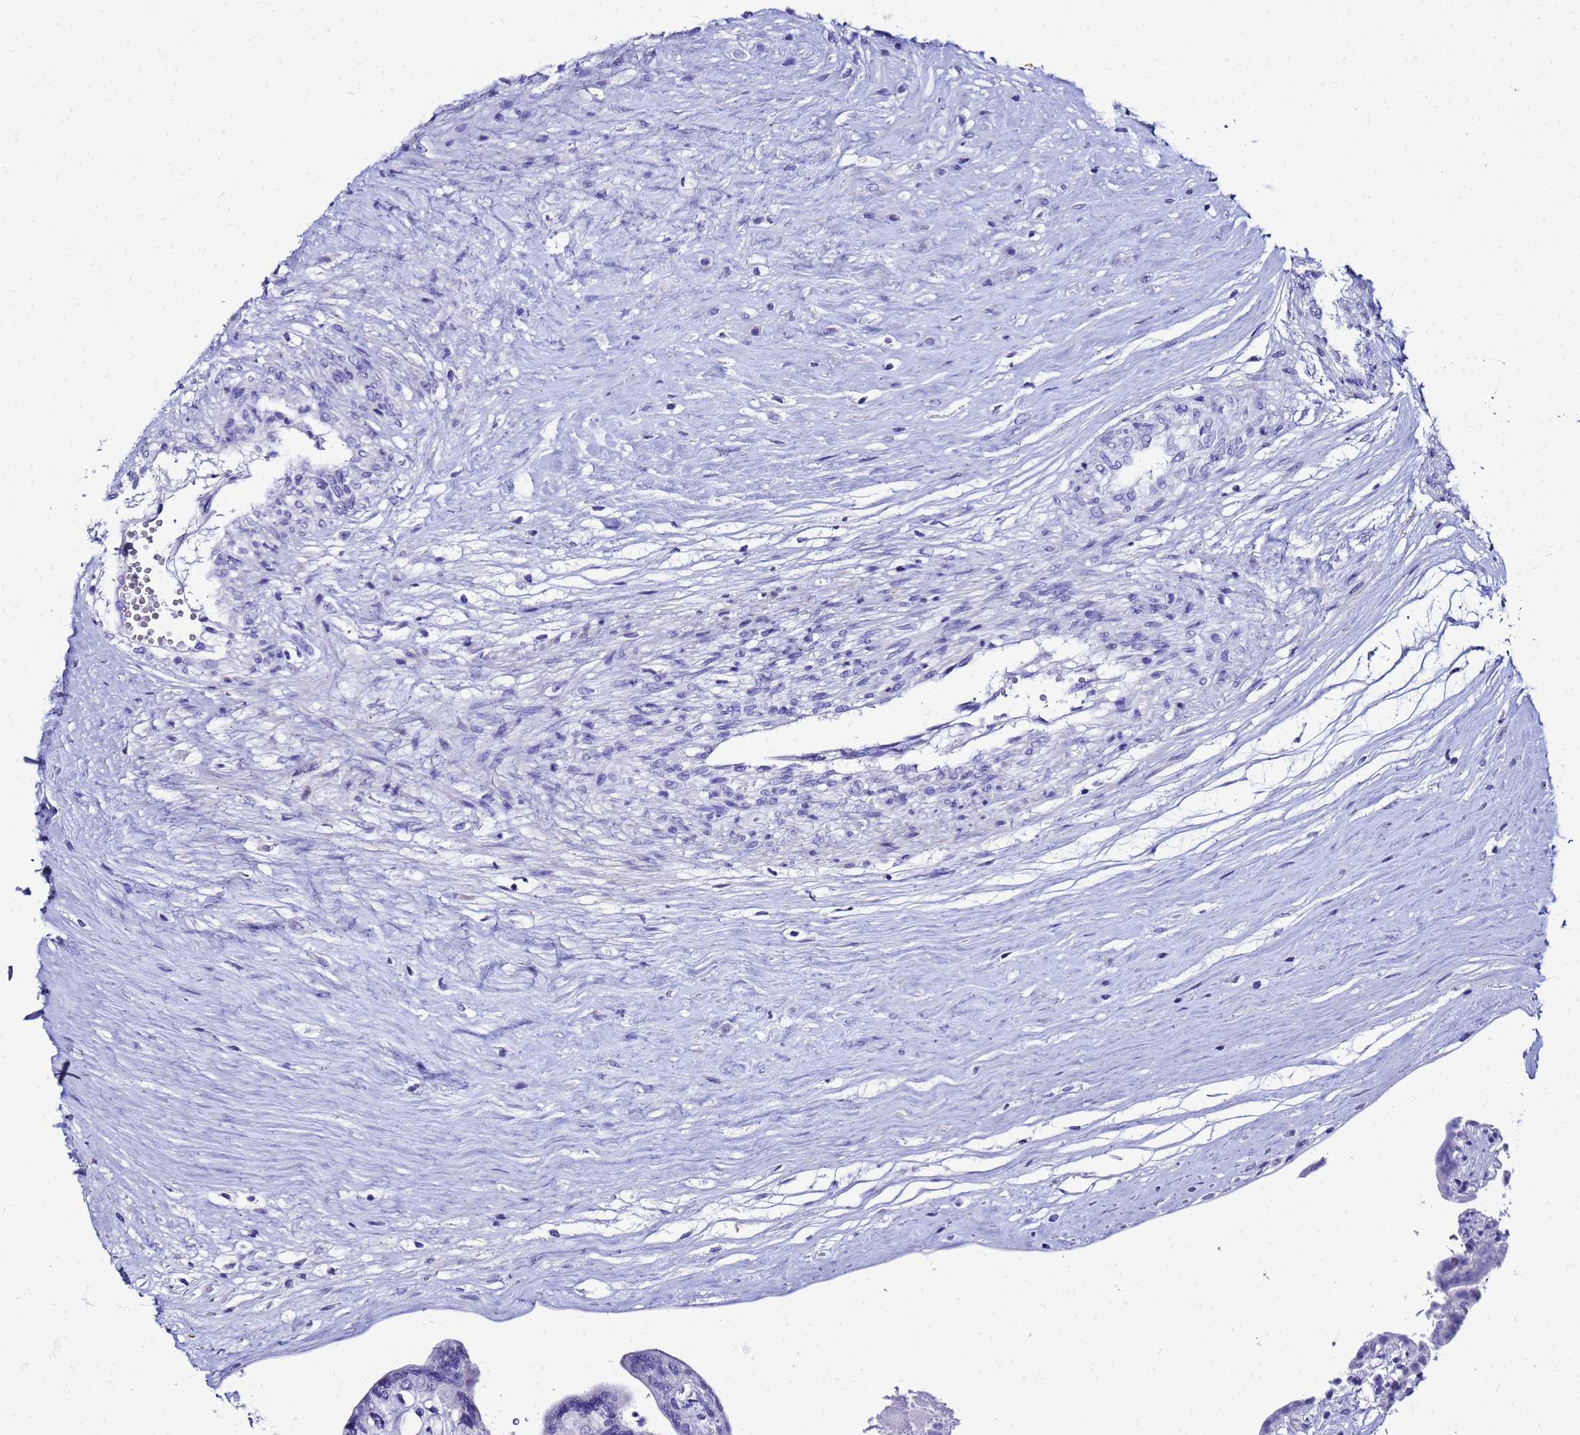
{"staining": {"intensity": "negative", "quantity": "none", "location": "none"}, "tissue": "placenta", "cell_type": "Trophoblastic cells", "image_type": "normal", "snomed": [{"axis": "morphology", "description": "Normal tissue, NOS"}, {"axis": "topography", "description": "Placenta"}], "caption": "Immunohistochemistry of benign placenta shows no staining in trophoblastic cells.", "gene": "CKB", "patient": {"sex": "female", "age": 37}}